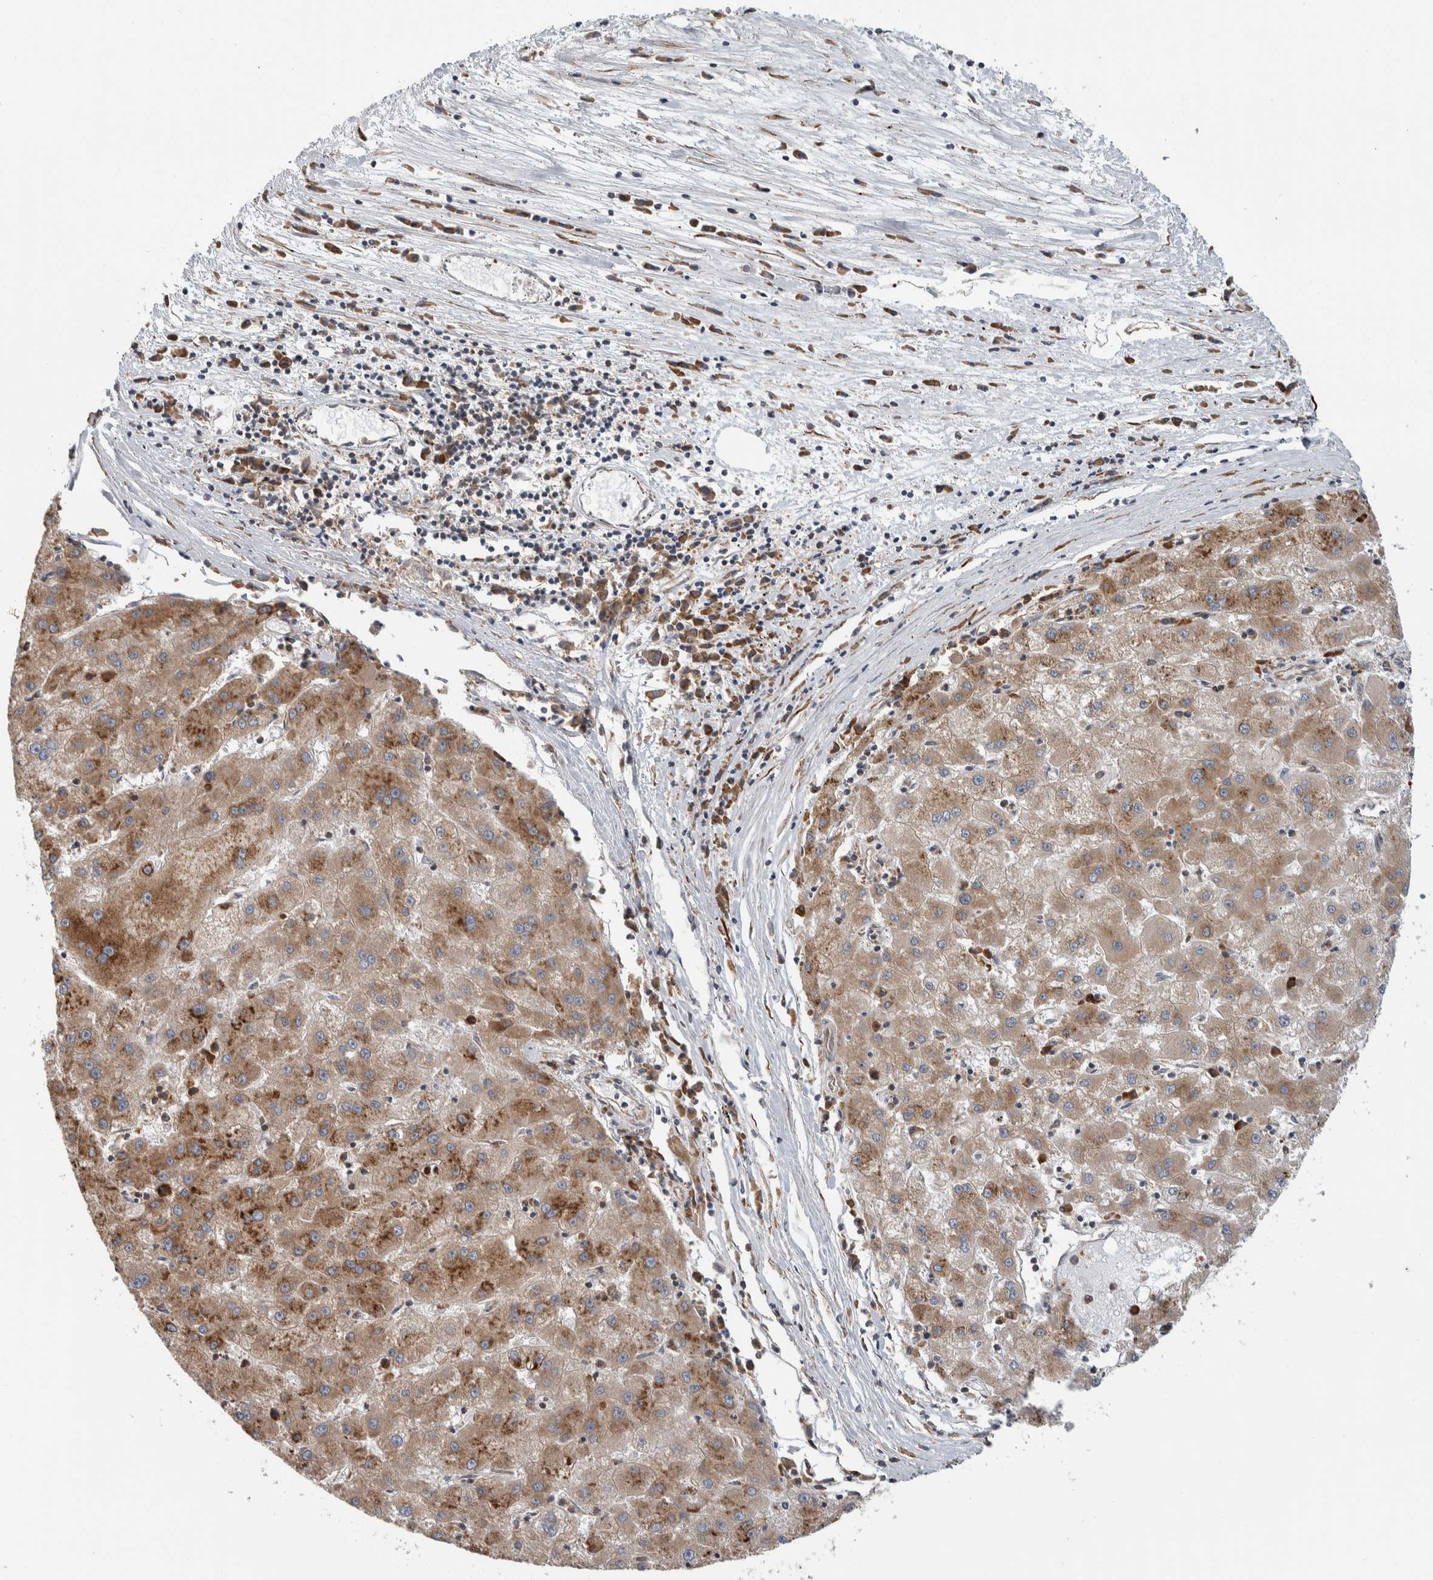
{"staining": {"intensity": "moderate", "quantity": ">75%", "location": "cytoplasmic/membranous"}, "tissue": "liver cancer", "cell_type": "Tumor cells", "image_type": "cancer", "snomed": [{"axis": "morphology", "description": "Carcinoma, Hepatocellular, NOS"}, {"axis": "topography", "description": "Liver"}], "caption": "Human liver cancer (hepatocellular carcinoma) stained with a protein marker demonstrates moderate staining in tumor cells.", "gene": "EIF3H", "patient": {"sex": "male", "age": 72}}